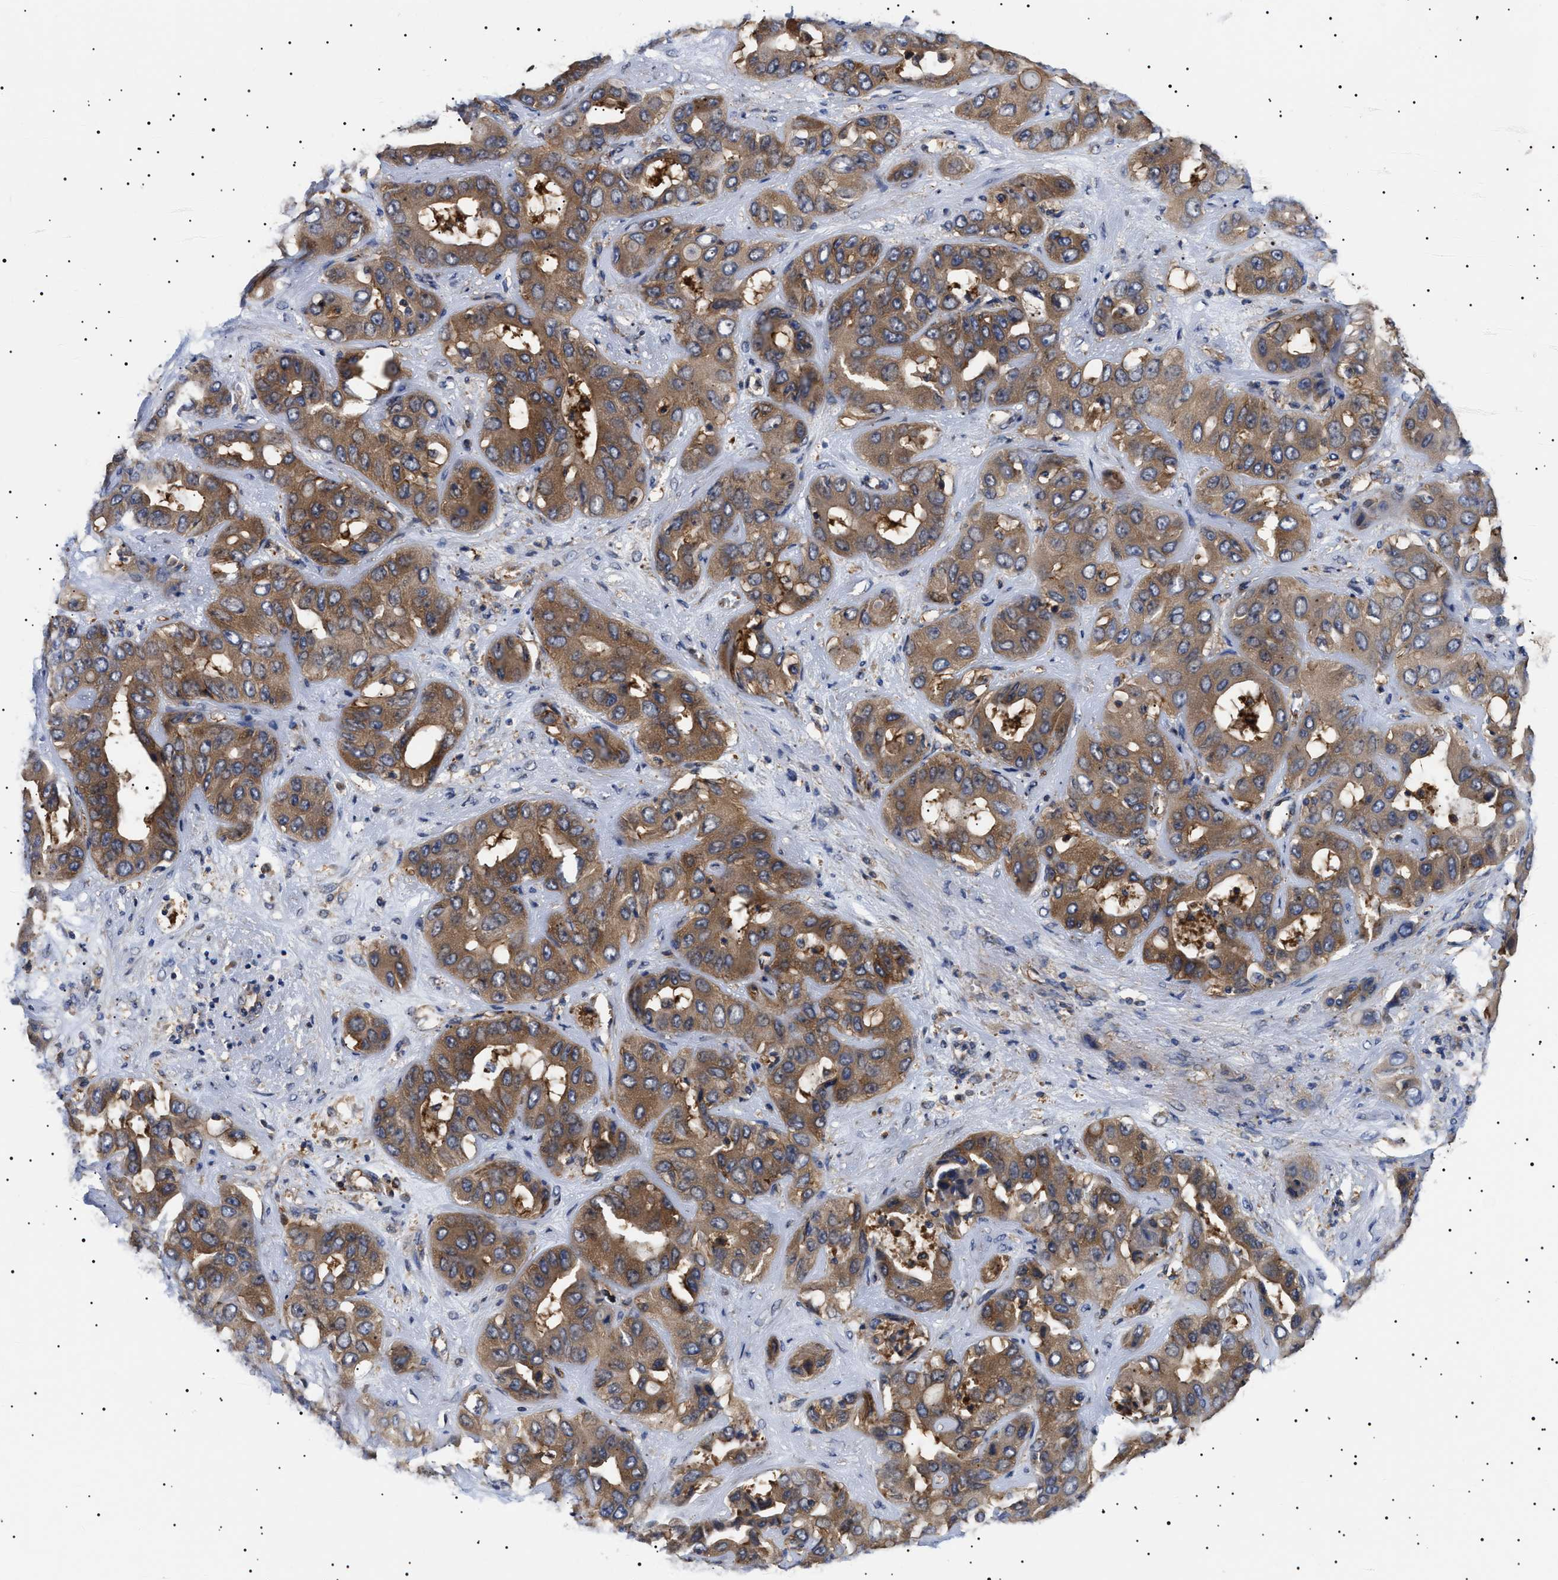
{"staining": {"intensity": "moderate", "quantity": ">75%", "location": "cytoplasmic/membranous"}, "tissue": "liver cancer", "cell_type": "Tumor cells", "image_type": "cancer", "snomed": [{"axis": "morphology", "description": "Cholangiocarcinoma"}, {"axis": "topography", "description": "Liver"}], "caption": "A photomicrograph showing moderate cytoplasmic/membranous expression in about >75% of tumor cells in liver cancer, as visualized by brown immunohistochemical staining.", "gene": "TPP2", "patient": {"sex": "female", "age": 52}}